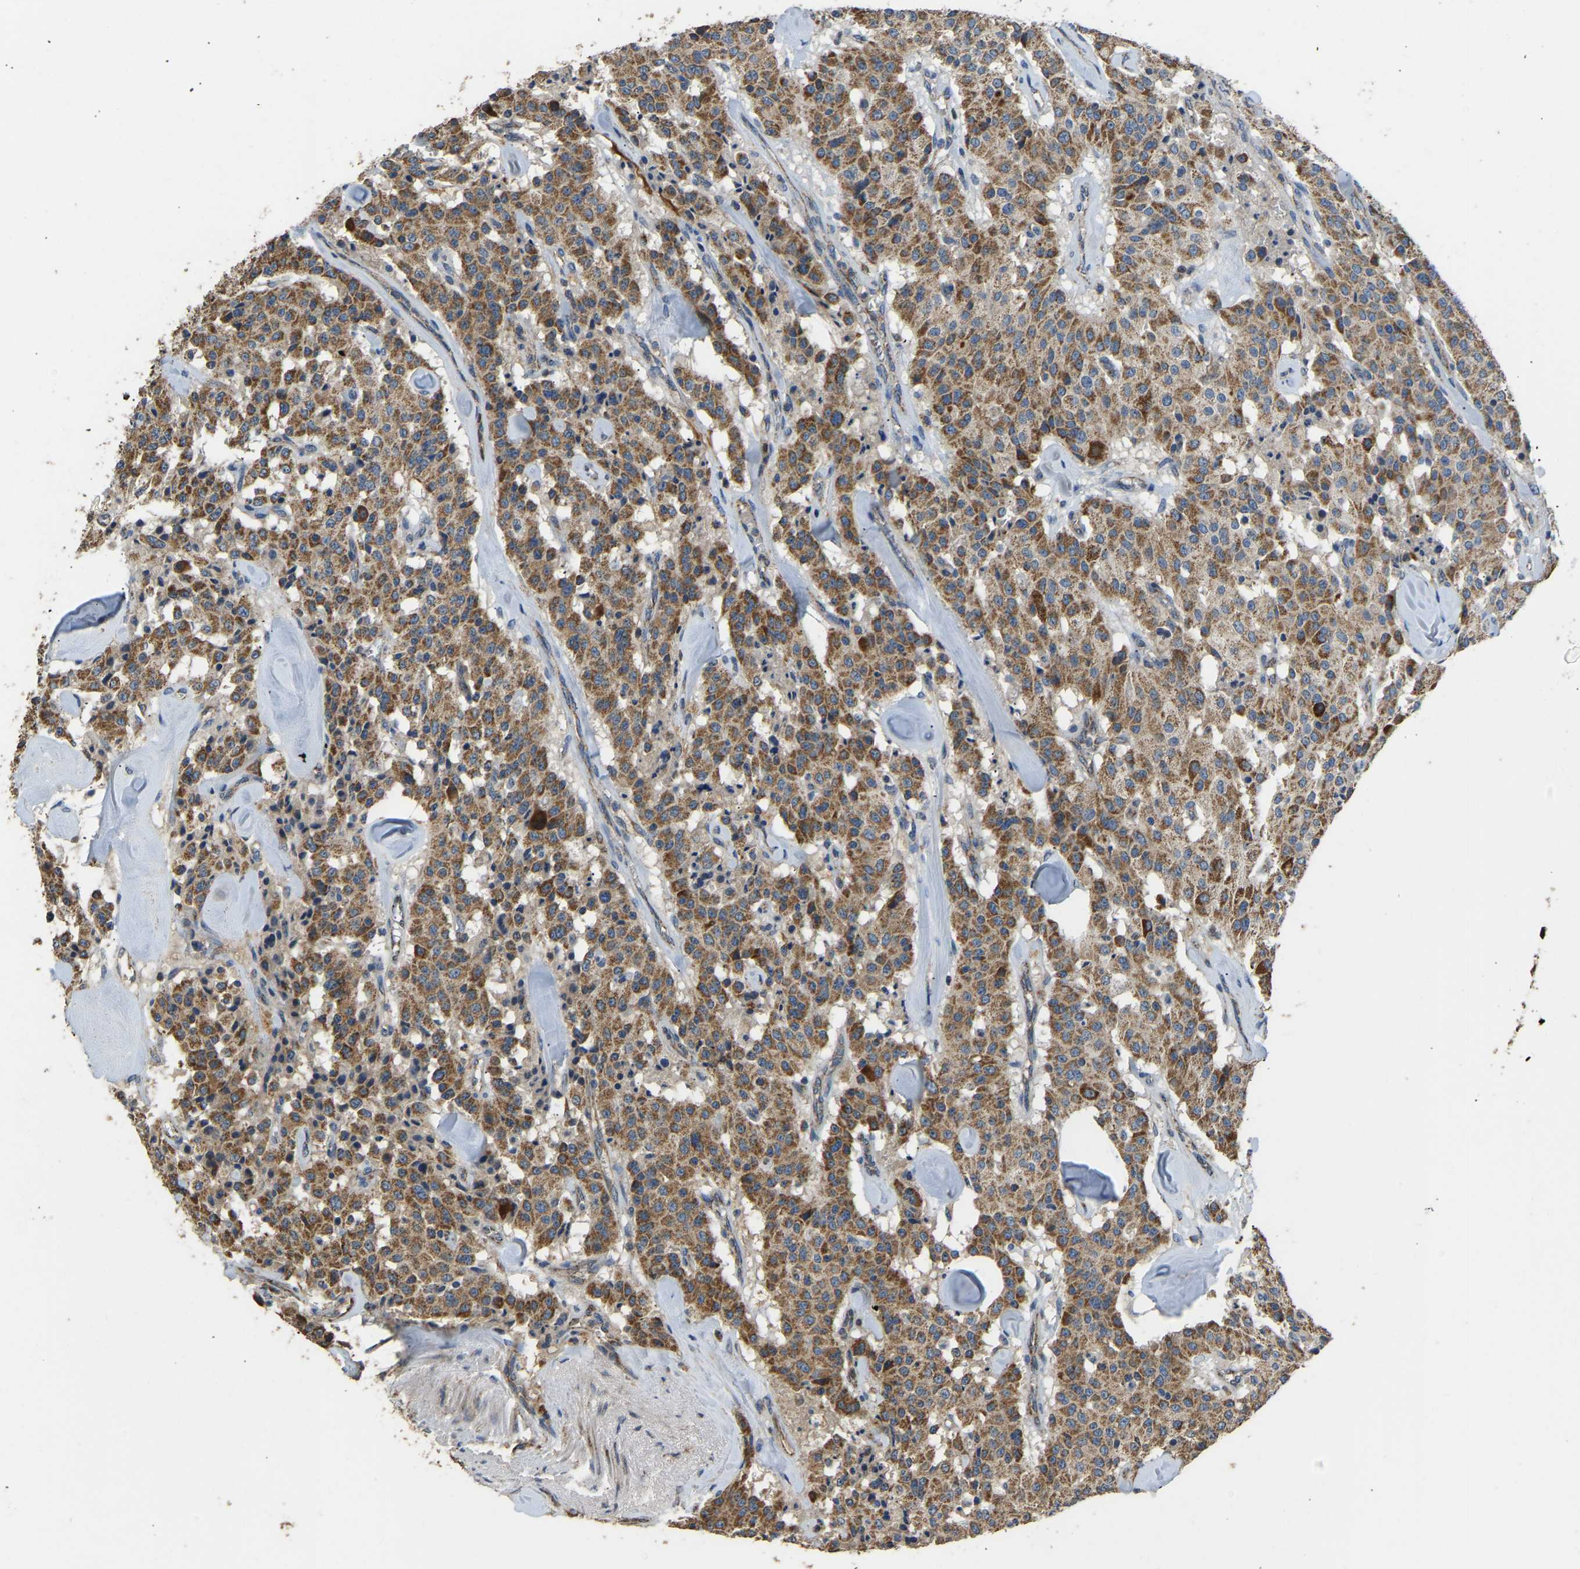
{"staining": {"intensity": "moderate", "quantity": ">75%", "location": "cytoplasmic/membranous"}, "tissue": "carcinoid", "cell_type": "Tumor cells", "image_type": "cancer", "snomed": [{"axis": "morphology", "description": "Carcinoid, malignant, NOS"}, {"axis": "topography", "description": "Lung"}], "caption": "Human carcinoid (malignant) stained with a protein marker reveals moderate staining in tumor cells.", "gene": "TUFM", "patient": {"sex": "male", "age": 30}}